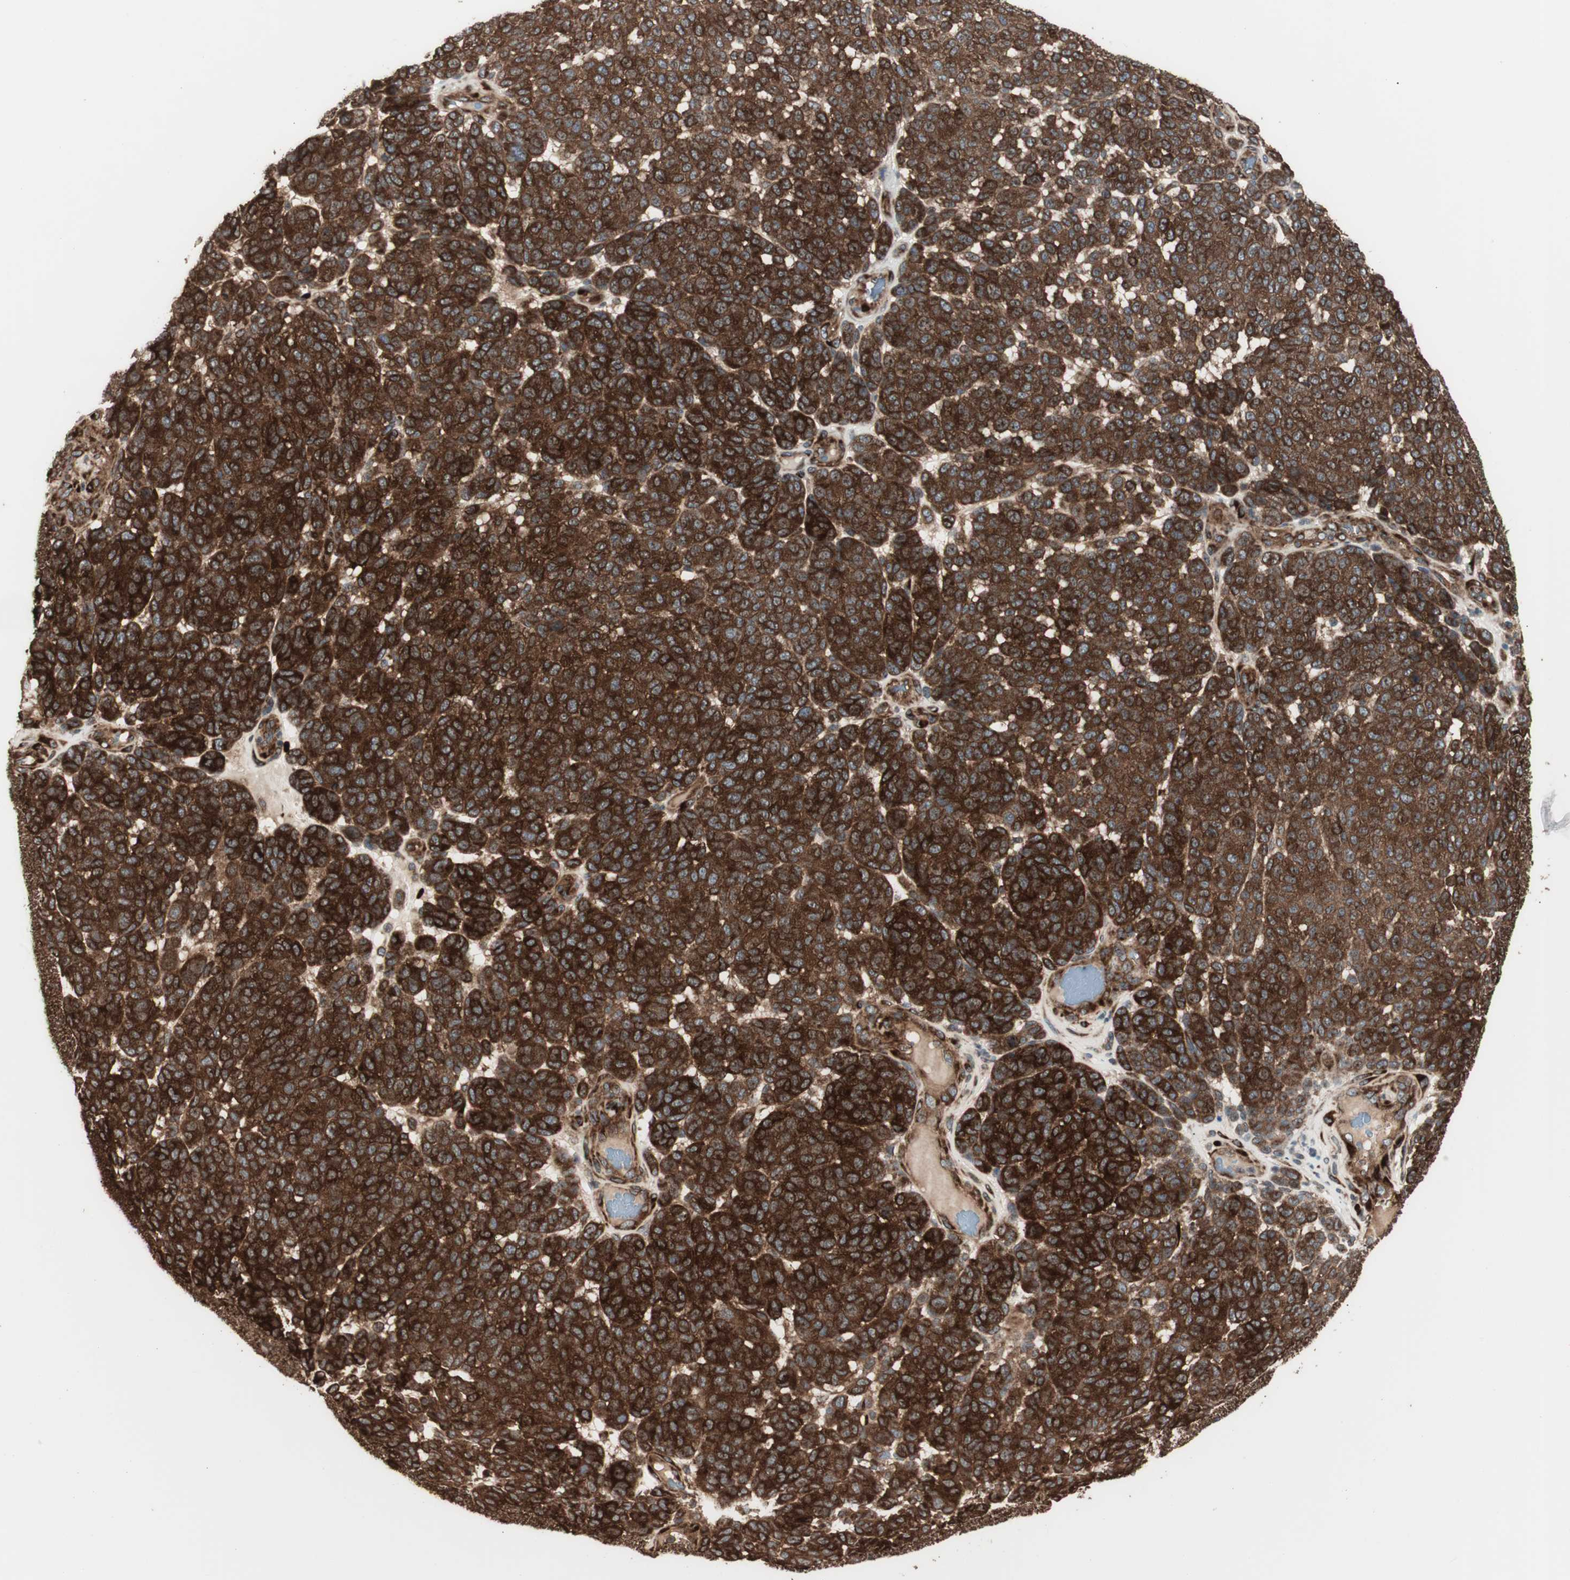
{"staining": {"intensity": "strong", "quantity": ">75%", "location": "cytoplasmic/membranous"}, "tissue": "melanoma", "cell_type": "Tumor cells", "image_type": "cancer", "snomed": [{"axis": "morphology", "description": "Malignant melanoma, NOS"}, {"axis": "topography", "description": "Skin"}], "caption": "IHC photomicrograph of human malignant melanoma stained for a protein (brown), which demonstrates high levels of strong cytoplasmic/membranous expression in approximately >75% of tumor cells.", "gene": "LZTS1", "patient": {"sex": "male", "age": 59}}